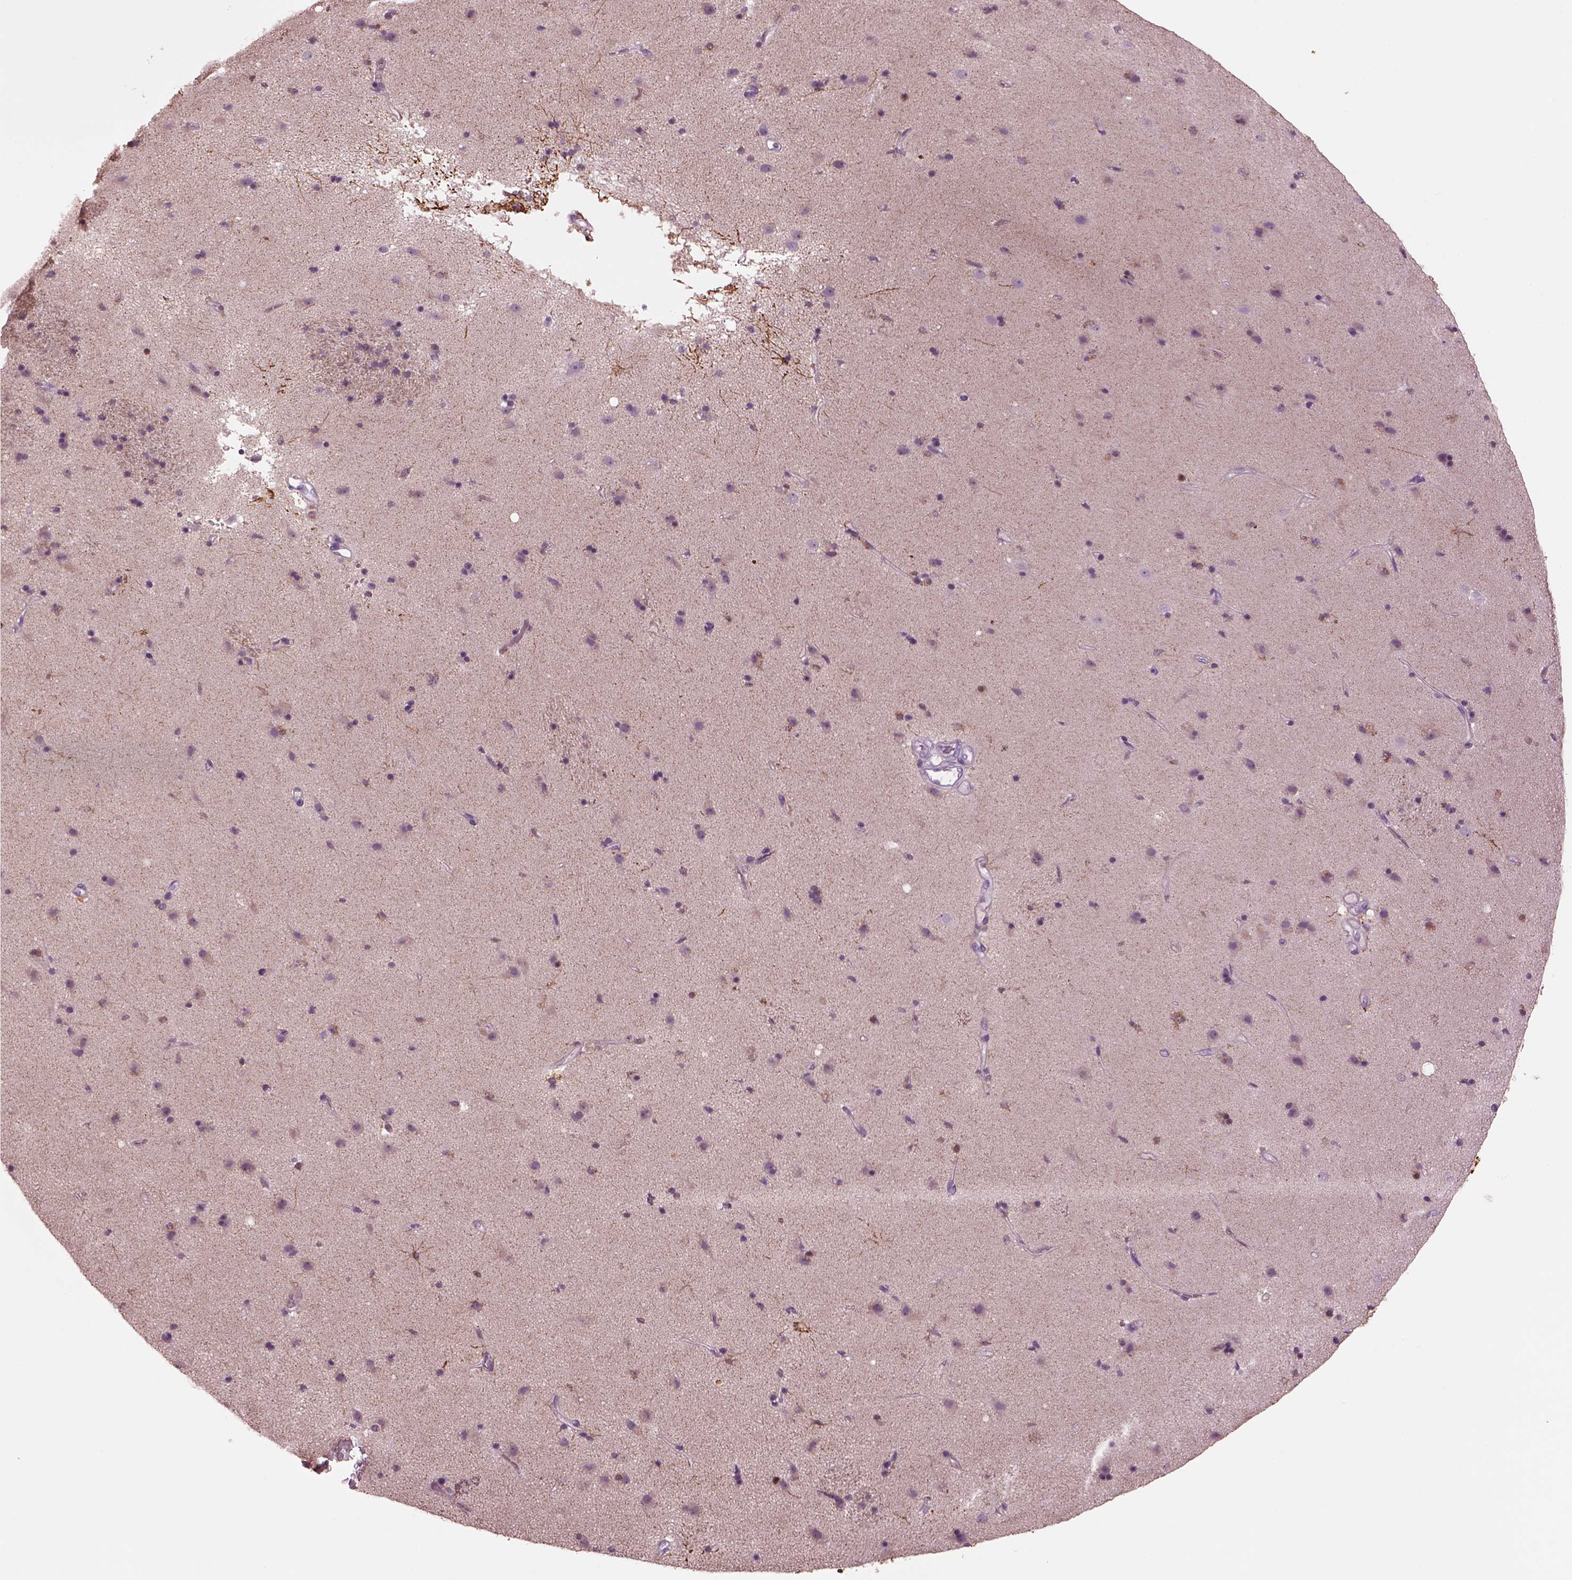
{"staining": {"intensity": "strong", "quantity": "<25%", "location": "cytoplasmic/membranous"}, "tissue": "caudate", "cell_type": "Glial cells", "image_type": "normal", "snomed": [{"axis": "morphology", "description": "Normal tissue, NOS"}, {"axis": "topography", "description": "Lateral ventricle wall"}], "caption": "Brown immunohistochemical staining in normal caudate exhibits strong cytoplasmic/membranous expression in about <25% of glial cells.", "gene": "SHTN1", "patient": {"sex": "female", "age": 71}}